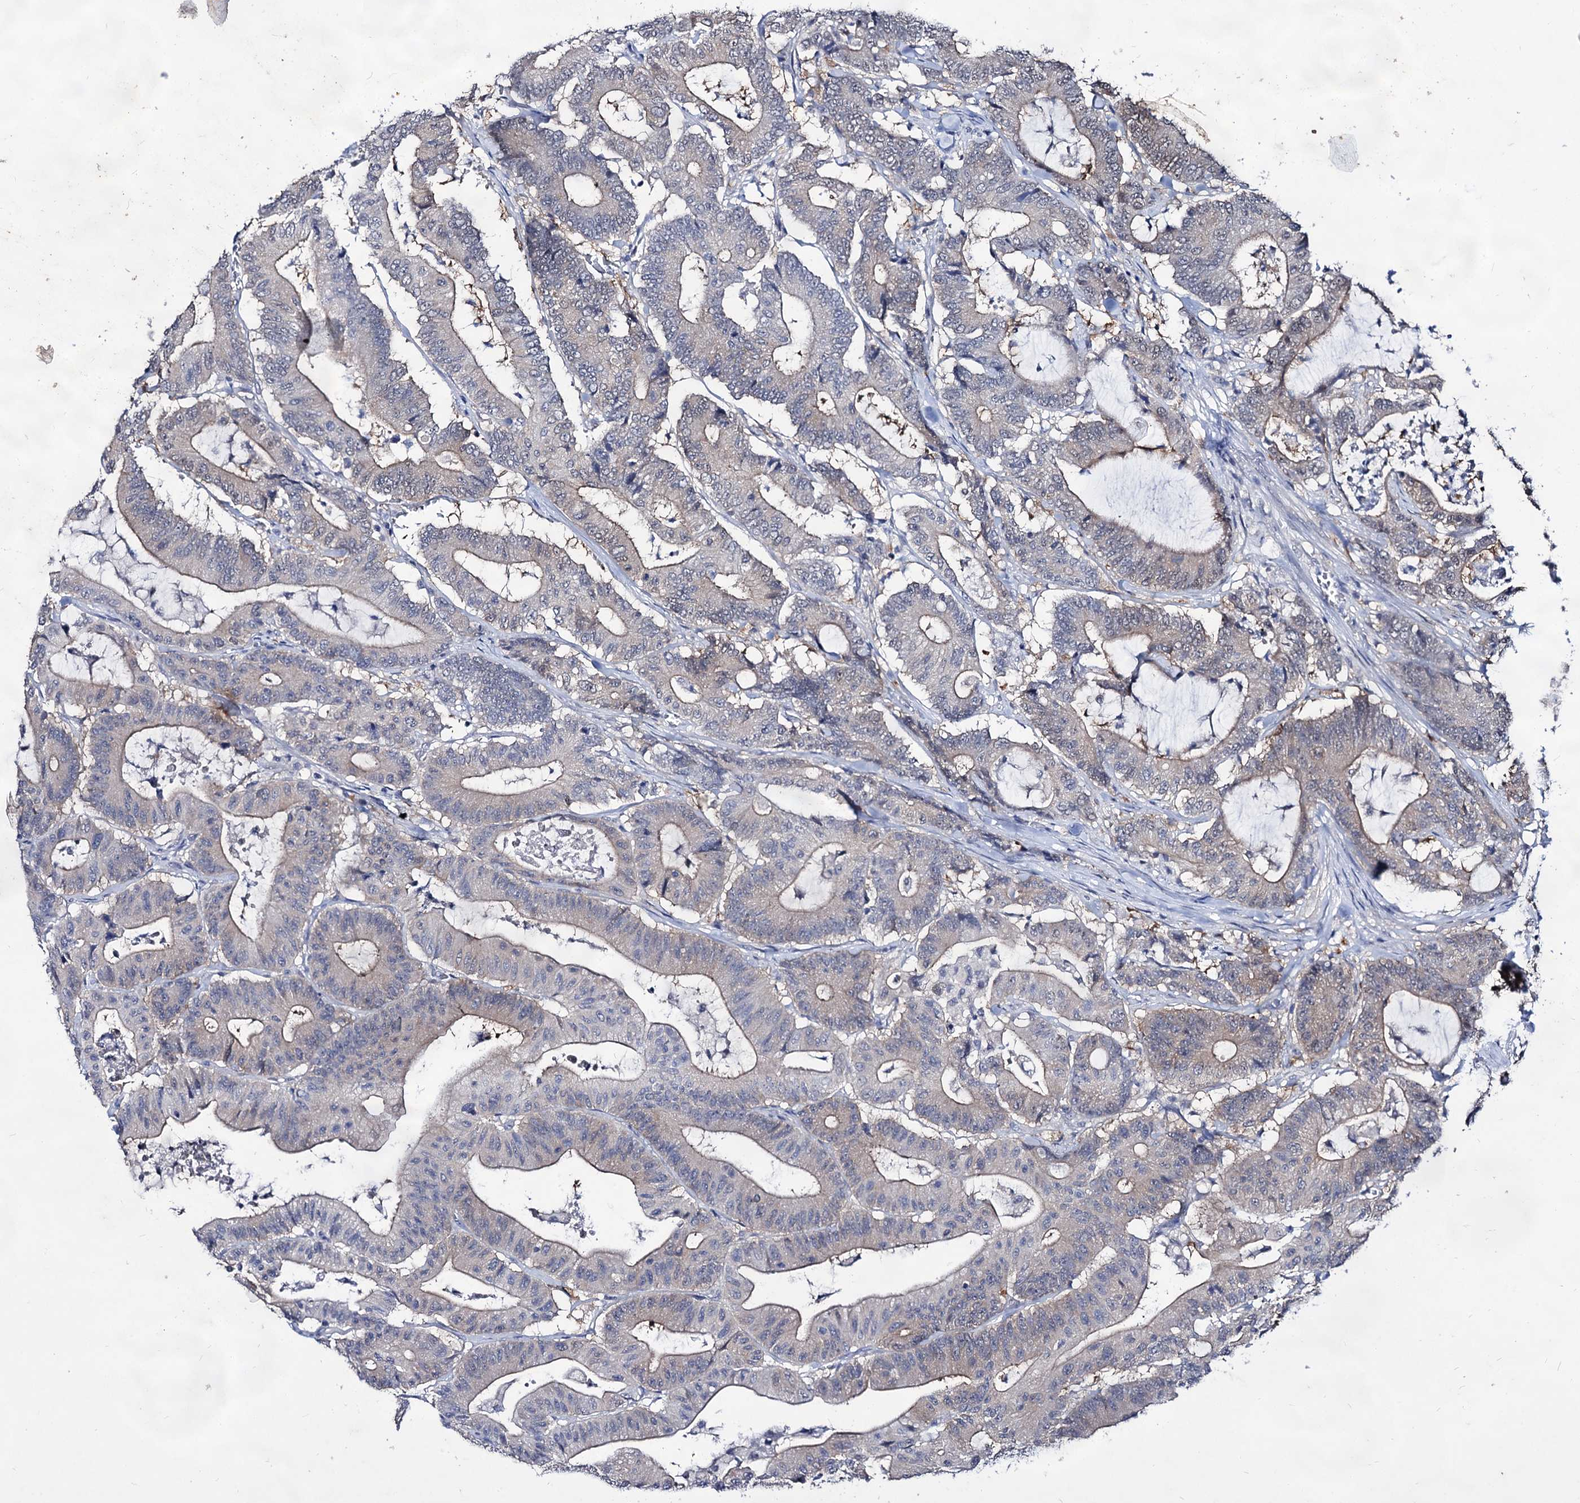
{"staining": {"intensity": "weak", "quantity": "<25%", "location": "cytoplasmic/membranous"}, "tissue": "colorectal cancer", "cell_type": "Tumor cells", "image_type": "cancer", "snomed": [{"axis": "morphology", "description": "Adenocarcinoma, NOS"}, {"axis": "topography", "description": "Colon"}], "caption": "Photomicrograph shows no significant protein positivity in tumor cells of colorectal cancer.", "gene": "ARFIP2", "patient": {"sex": "female", "age": 84}}